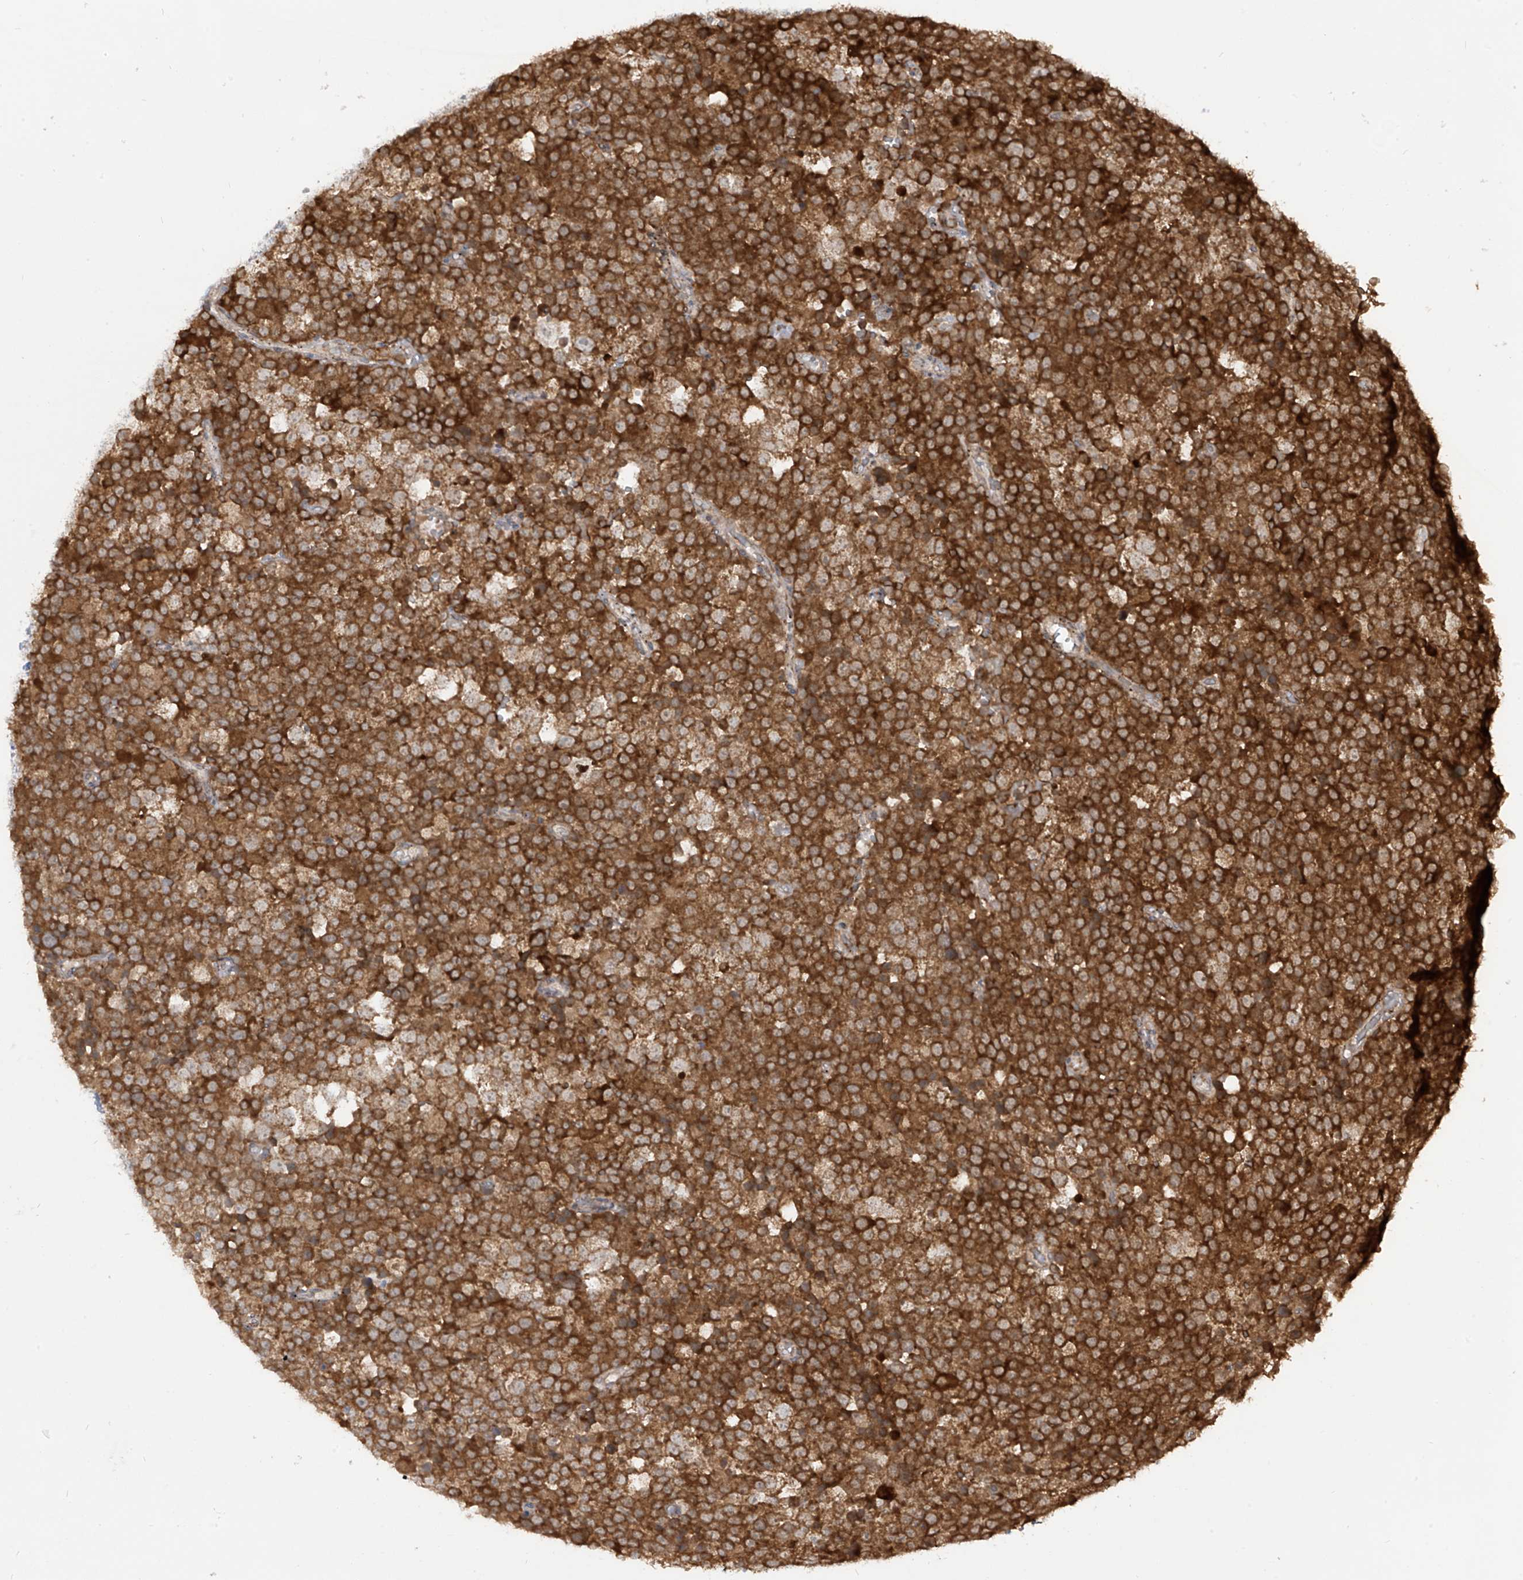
{"staining": {"intensity": "strong", "quantity": ">75%", "location": "cytoplasmic/membranous"}, "tissue": "testis cancer", "cell_type": "Tumor cells", "image_type": "cancer", "snomed": [{"axis": "morphology", "description": "Seminoma, NOS"}, {"axis": "topography", "description": "Testis"}], "caption": "Tumor cells demonstrate strong cytoplasmic/membranous positivity in about >75% of cells in testis cancer.", "gene": "TRIM67", "patient": {"sex": "male", "age": 71}}